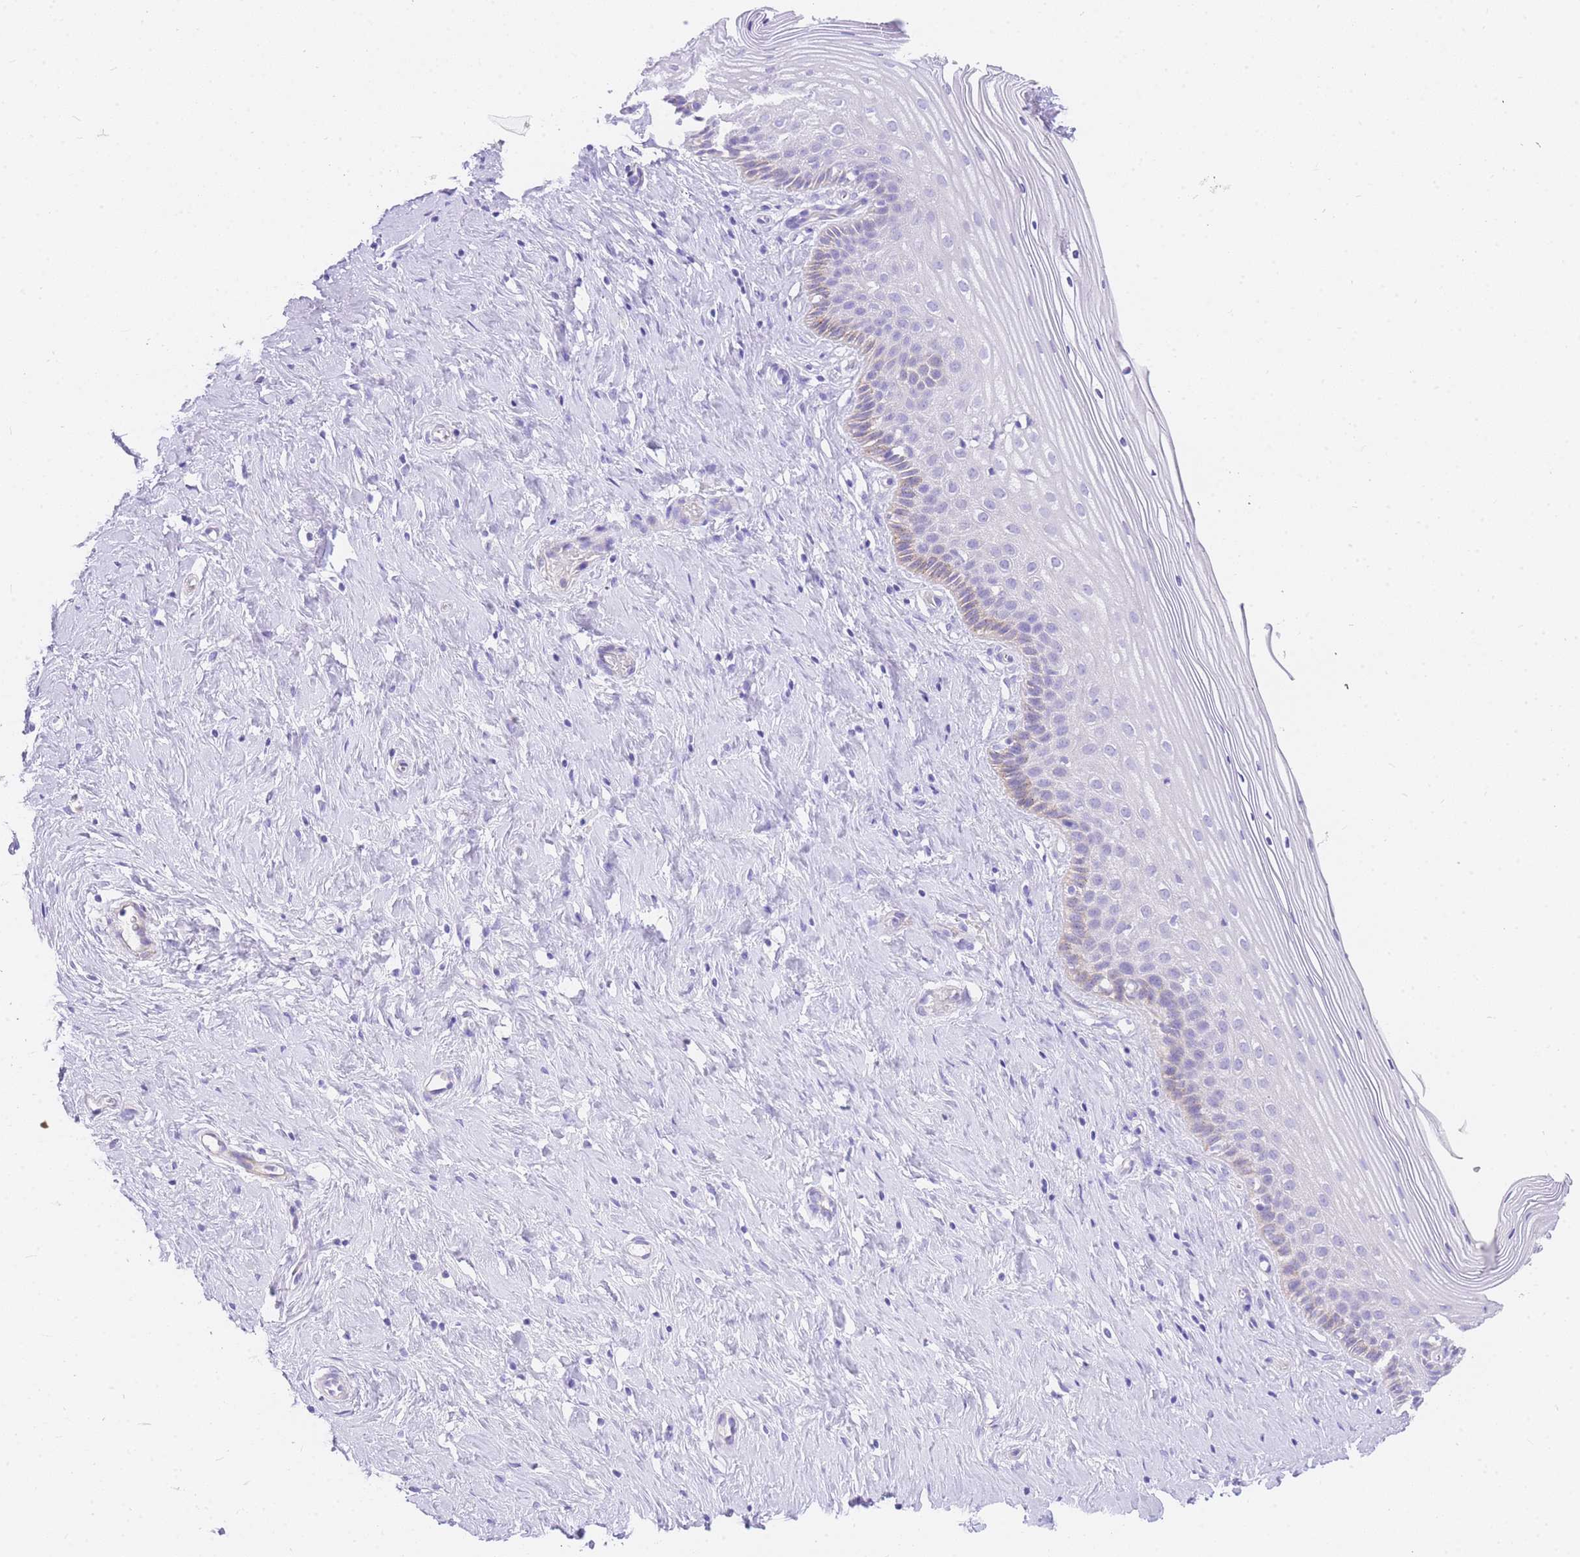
{"staining": {"intensity": "weak", "quantity": "<25%", "location": "cytoplasmic/membranous"}, "tissue": "cervix", "cell_type": "Squamous epithelial cells", "image_type": "normal", "snomed": [{"axis": "morphology", "description": "Normal tissue, NOS"}, {"axis": "topography", "description": "Cervix"}], "caption": "This is a micrograph of immunohistochemistry (IHC) staining of benign cervix, which shows no positivity in squamous epithelial cells.", "gene": "UPK1A", "patient": {"sex": "female", "age": 33}}